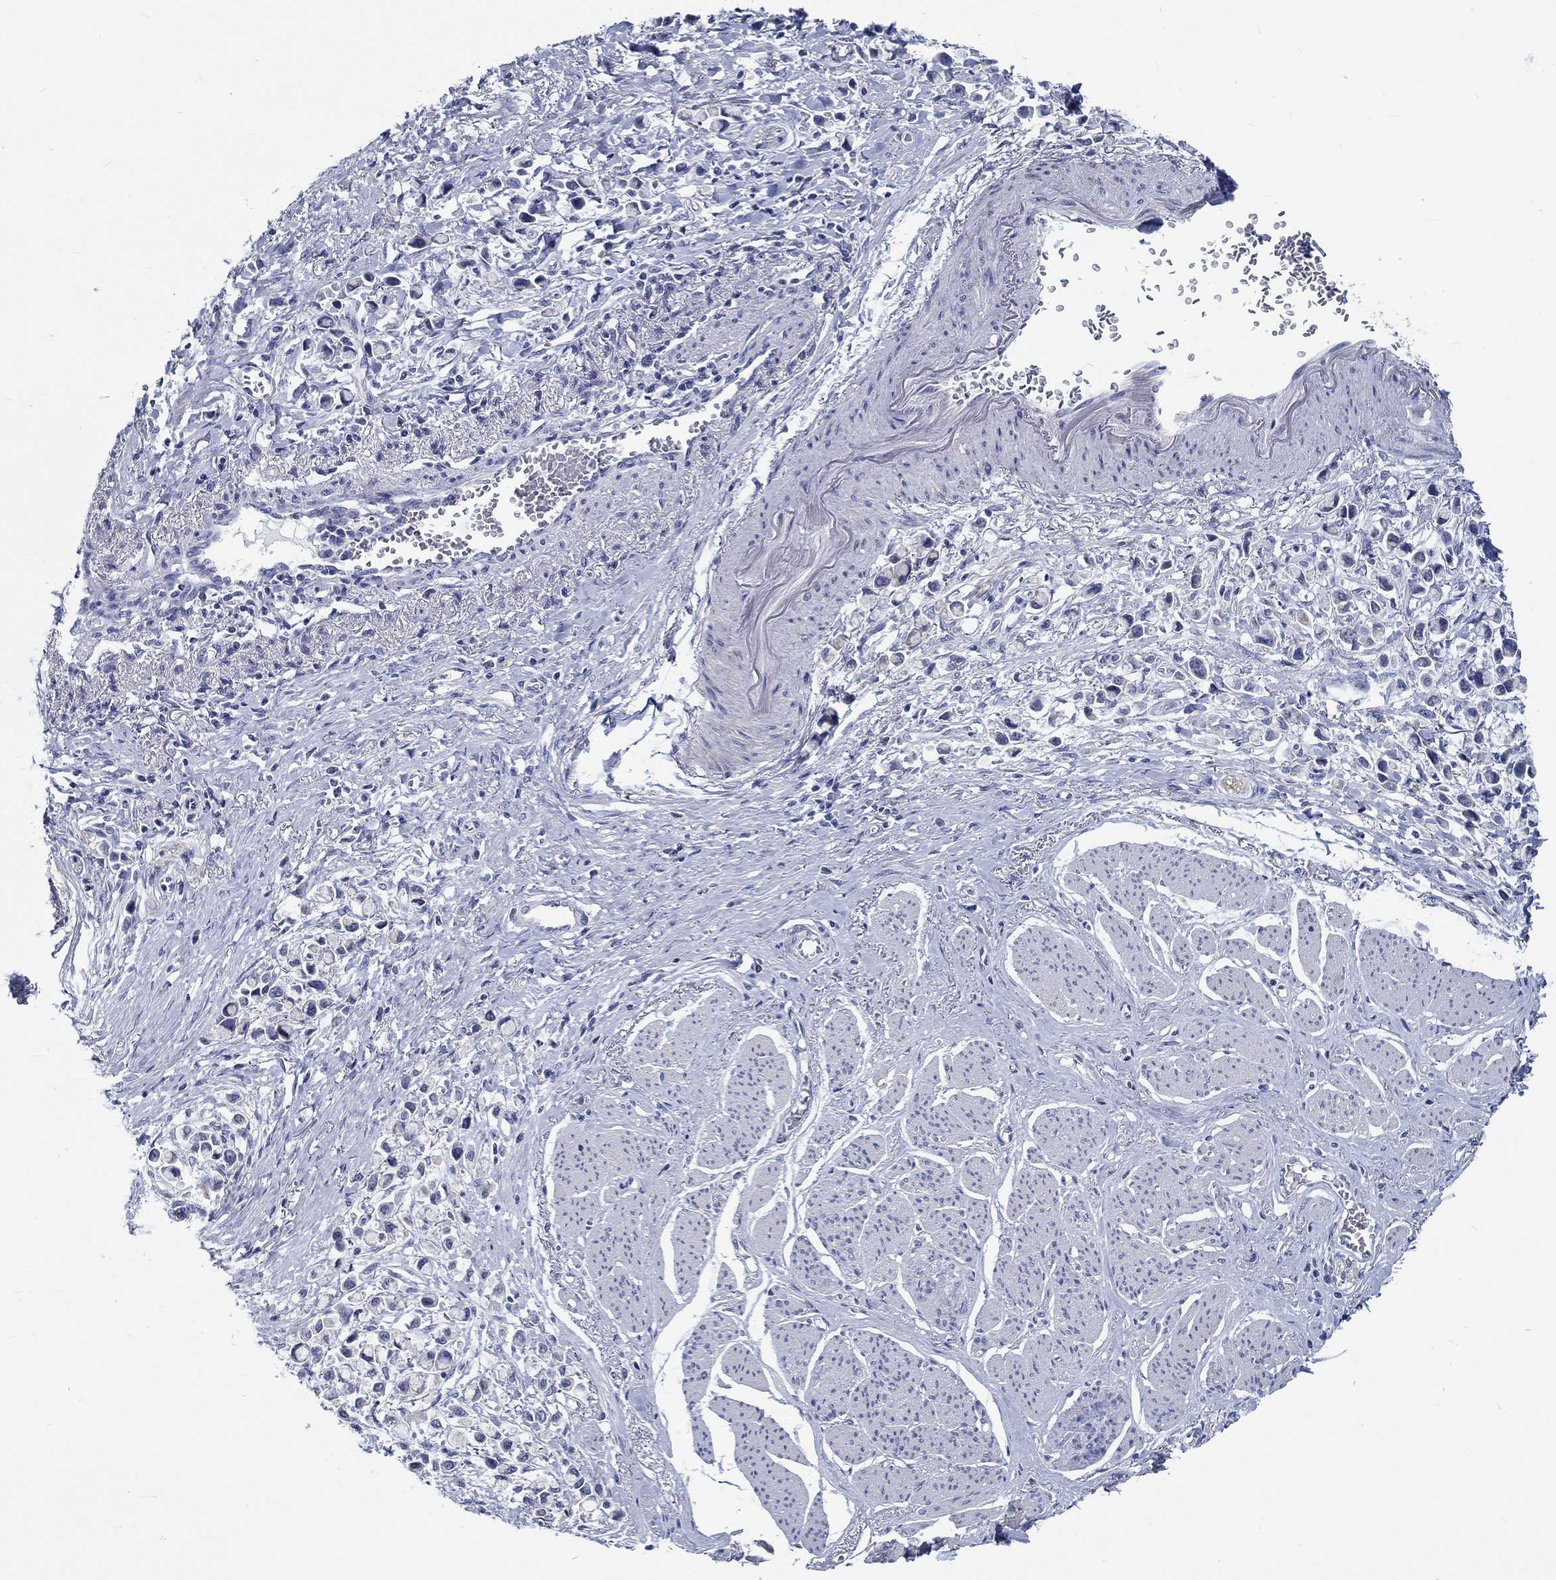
{"staining": {"intensity": "negative", "quantity": "none", "location": "none"}, "tissue": "stomach cancer", "cell_type": "Tumor cells", "image_type": "cancer", "snomed": [{"axis": "morphology", "description": "Adenocarcinoma, NOS"}, {"axis": "topography", "description": "Stomach"}], "caption": "A photomicrograph of stomach adenocarcinoma stained for a protein shows no brown staining in tumor cells.", "gene": "MYBPC1", "patient": {"sex": "female", "age": 81}}